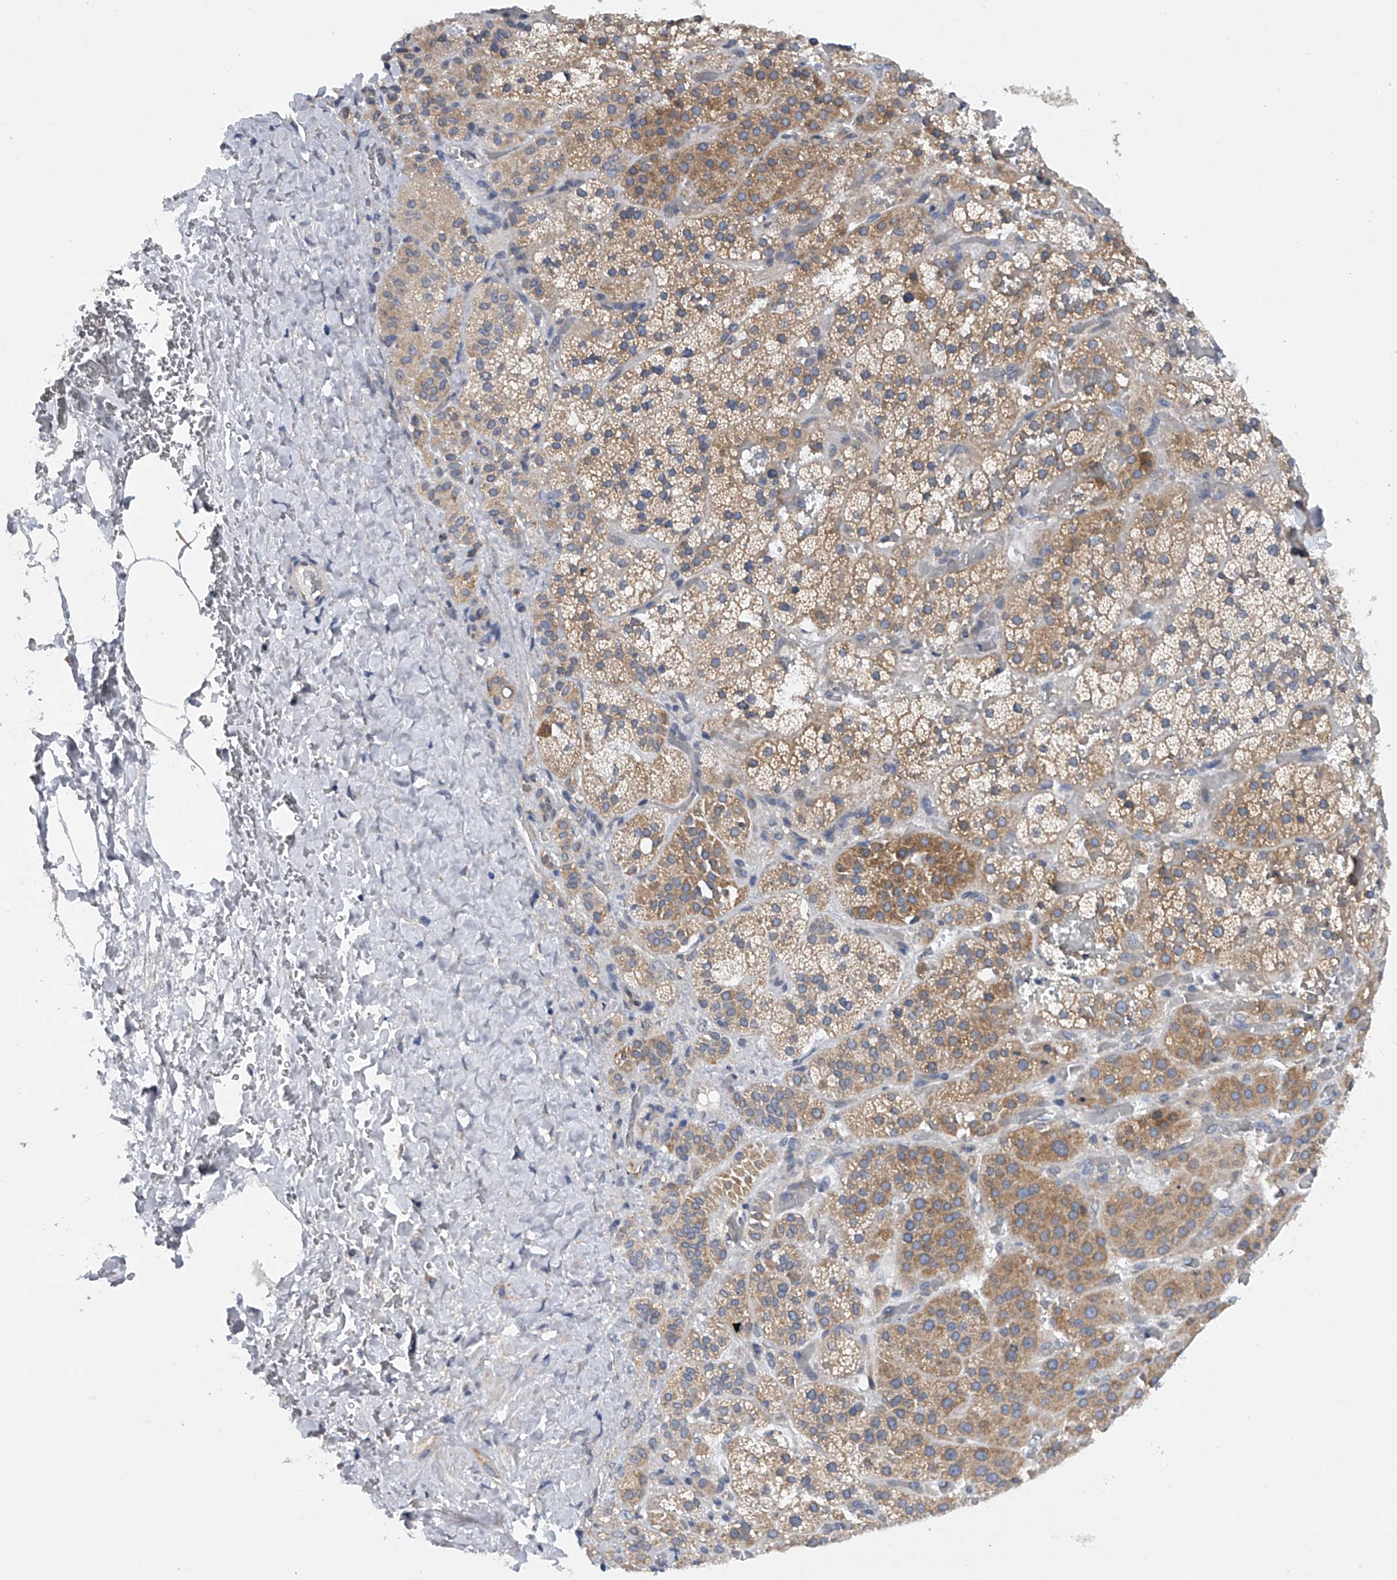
{"staining": {"intensity": "moderate", "quantity": ">75%", "location": "cytoplasmic/membranous"}, "tissue": "adrenal gland", "cell_type": "Glandular cells", "image_type": "normal", "snomed": [{"axis": "morphology", "description": "Normal tissue, NOS"}, {"axis": "topography", "description": "Adrenal gland"}], "caption": "The immunohistochemical stain highlights moderate cytoplasmic/membranous positivity in glandular cells of benign adrenal gland.", "gene": "RNF5", "patient": {"sex": "male", "age": 57}}